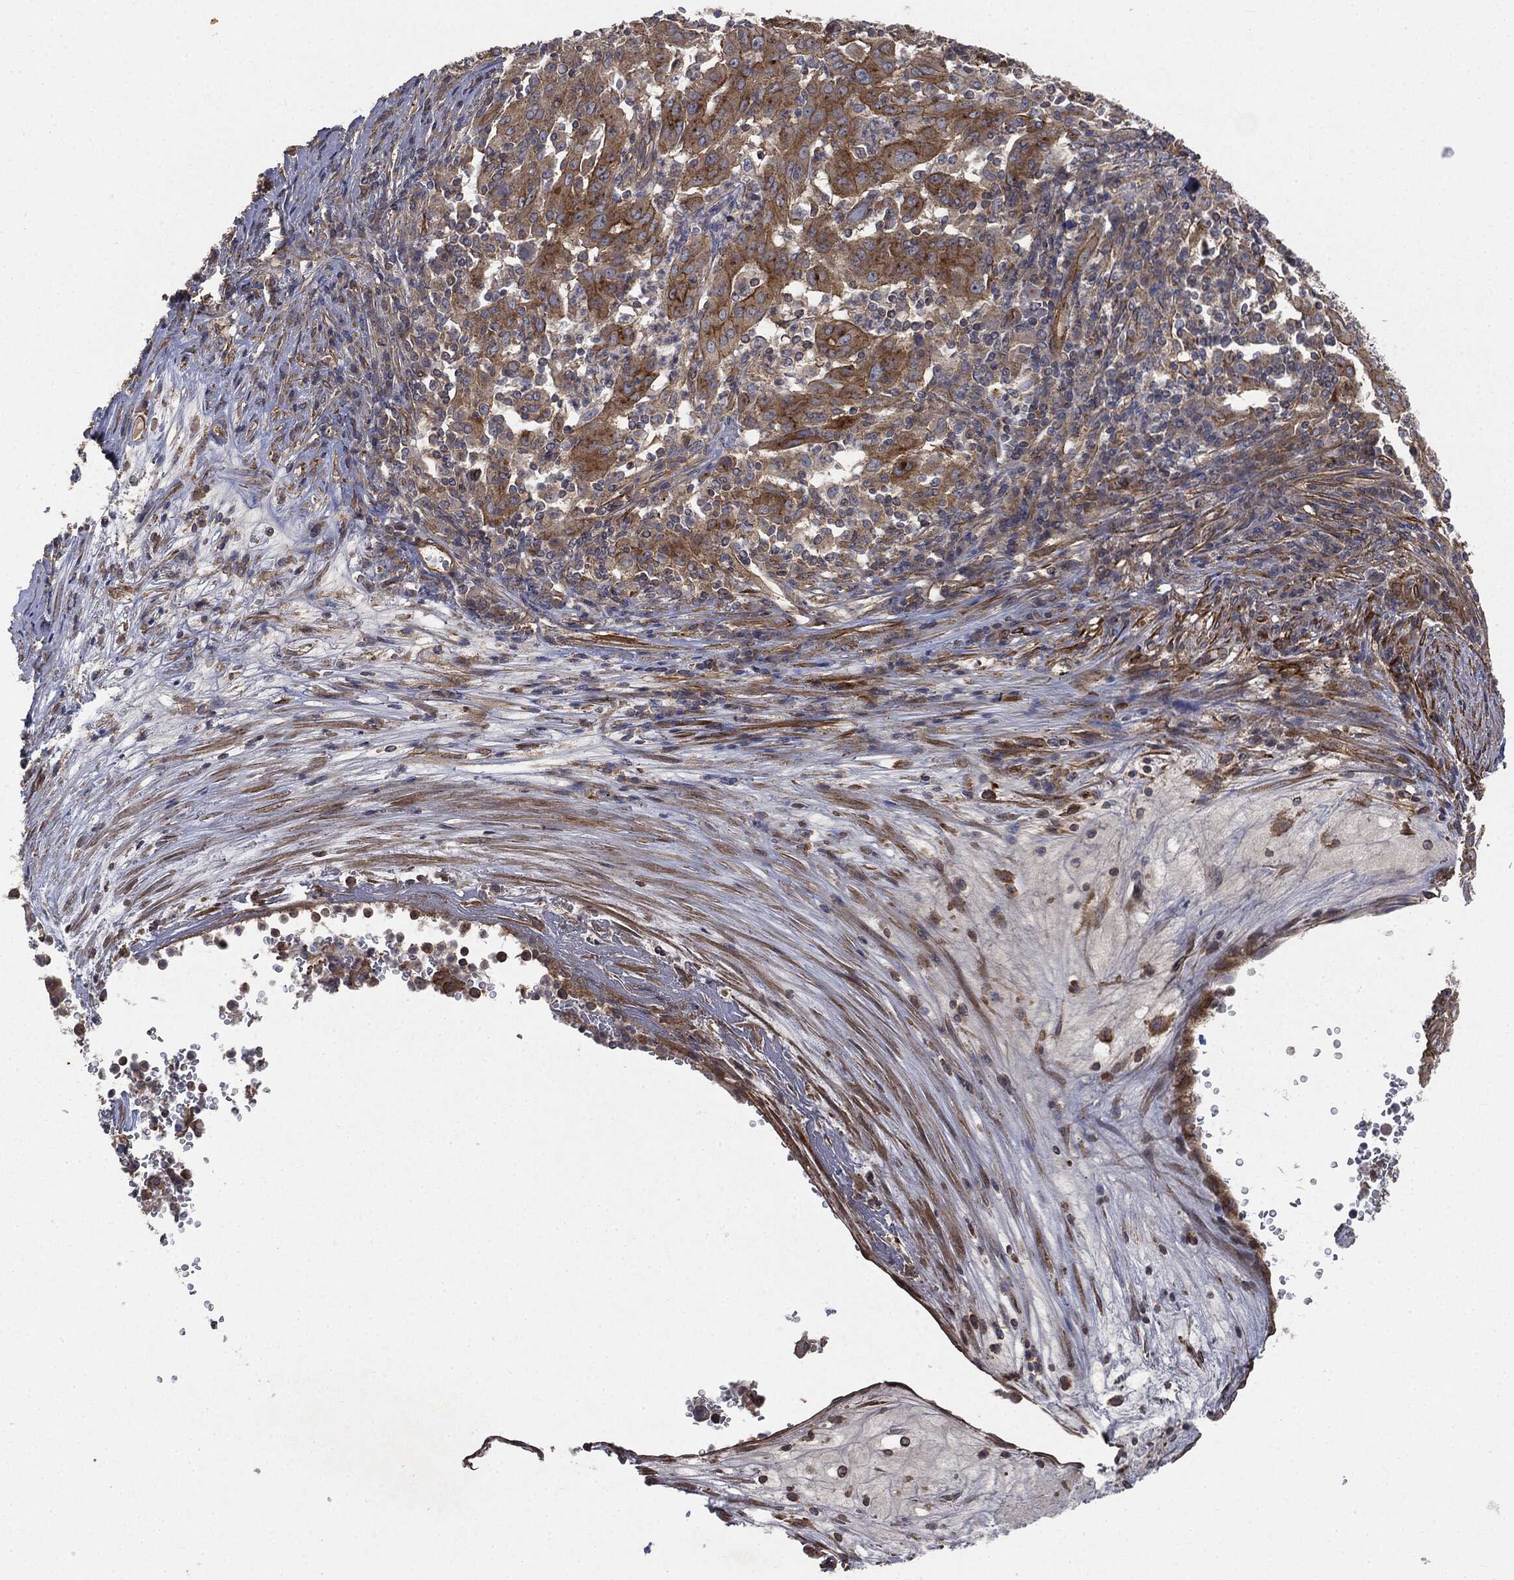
{"staining": {"intensity": "strong", "quantity": "25%-75%", "location": "cytoplasmic/membranous"}, "tissue": "pancreatic cancer", "cell_type": "Tumor cells", "image_type": "cancer", "snomed": [{"axis": "morphology", "description": "Adenocarcinoma, NOS"}, {"axis": "topography", "description": "Pancreas"}], "caption": "IHC micrograph of human pancreatic cancer (adenocarcinoma) stained for a protein (brown), which reveals high levels of strong cytoplasmic/membranous expression in about 25%-75% of tumor cells.", "gene": "EPS15L1", "patient": {"sex": "male", "age": 63}}